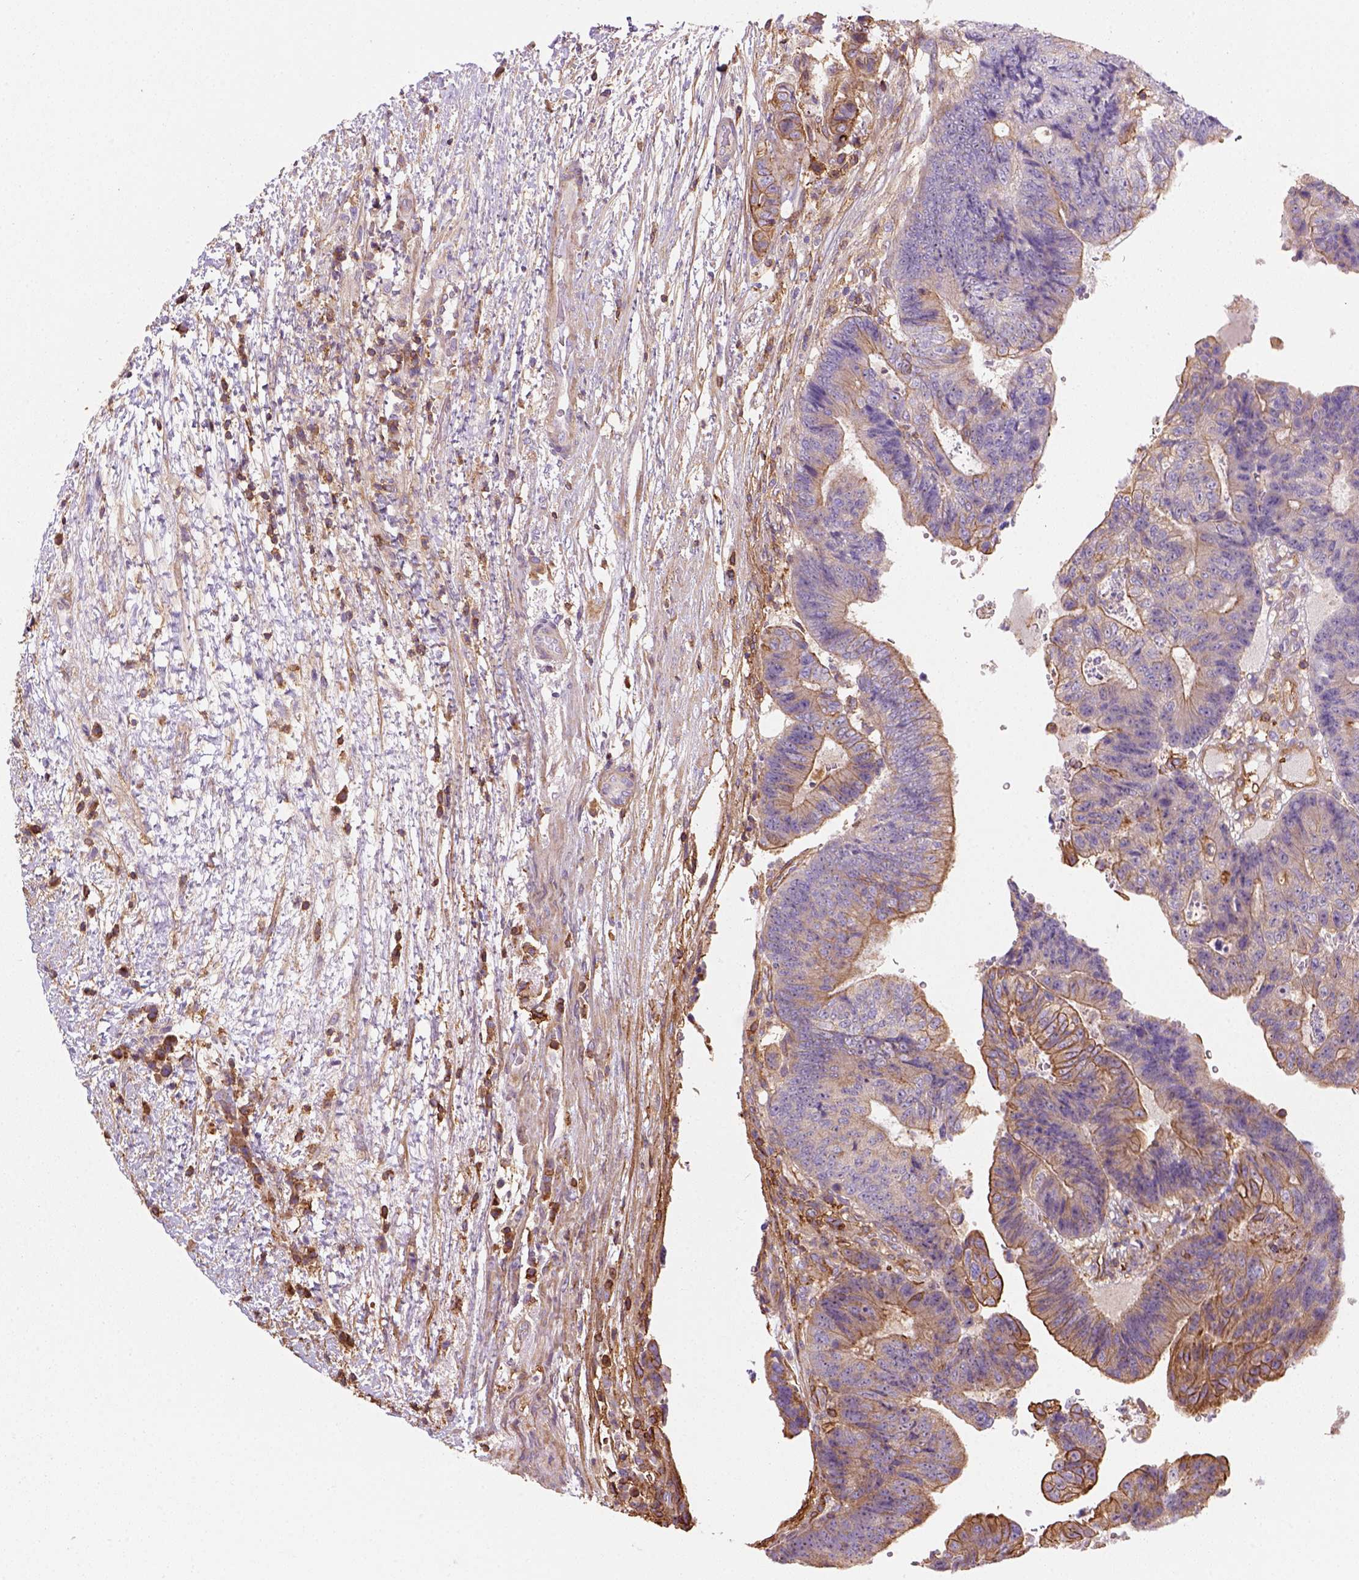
{"staining": {"intensity": "moderate", "quantity": ">75%", "location": "cytoplasmic/membranous"}, "tissue": "colorectal cancer", "cell_type": "Tumor cells", "image_type": "cancer", "snomed": [{"axis": "morphology", "description": "Adenocarcinoma, NOS"}, {"axis": "topography", "description": "Colon"}], "caption": "Immunohistochemical staining of colorectal cancer (adenocarcinoma) shows medium levels of moderate cytoplasmic/membranous protein positivity in about >75% of tumor cells. (IHC, brightfield microscopy, high magnification).", "gene": "GPRC5D", "patient": {"sex": "female", "age": 48}}